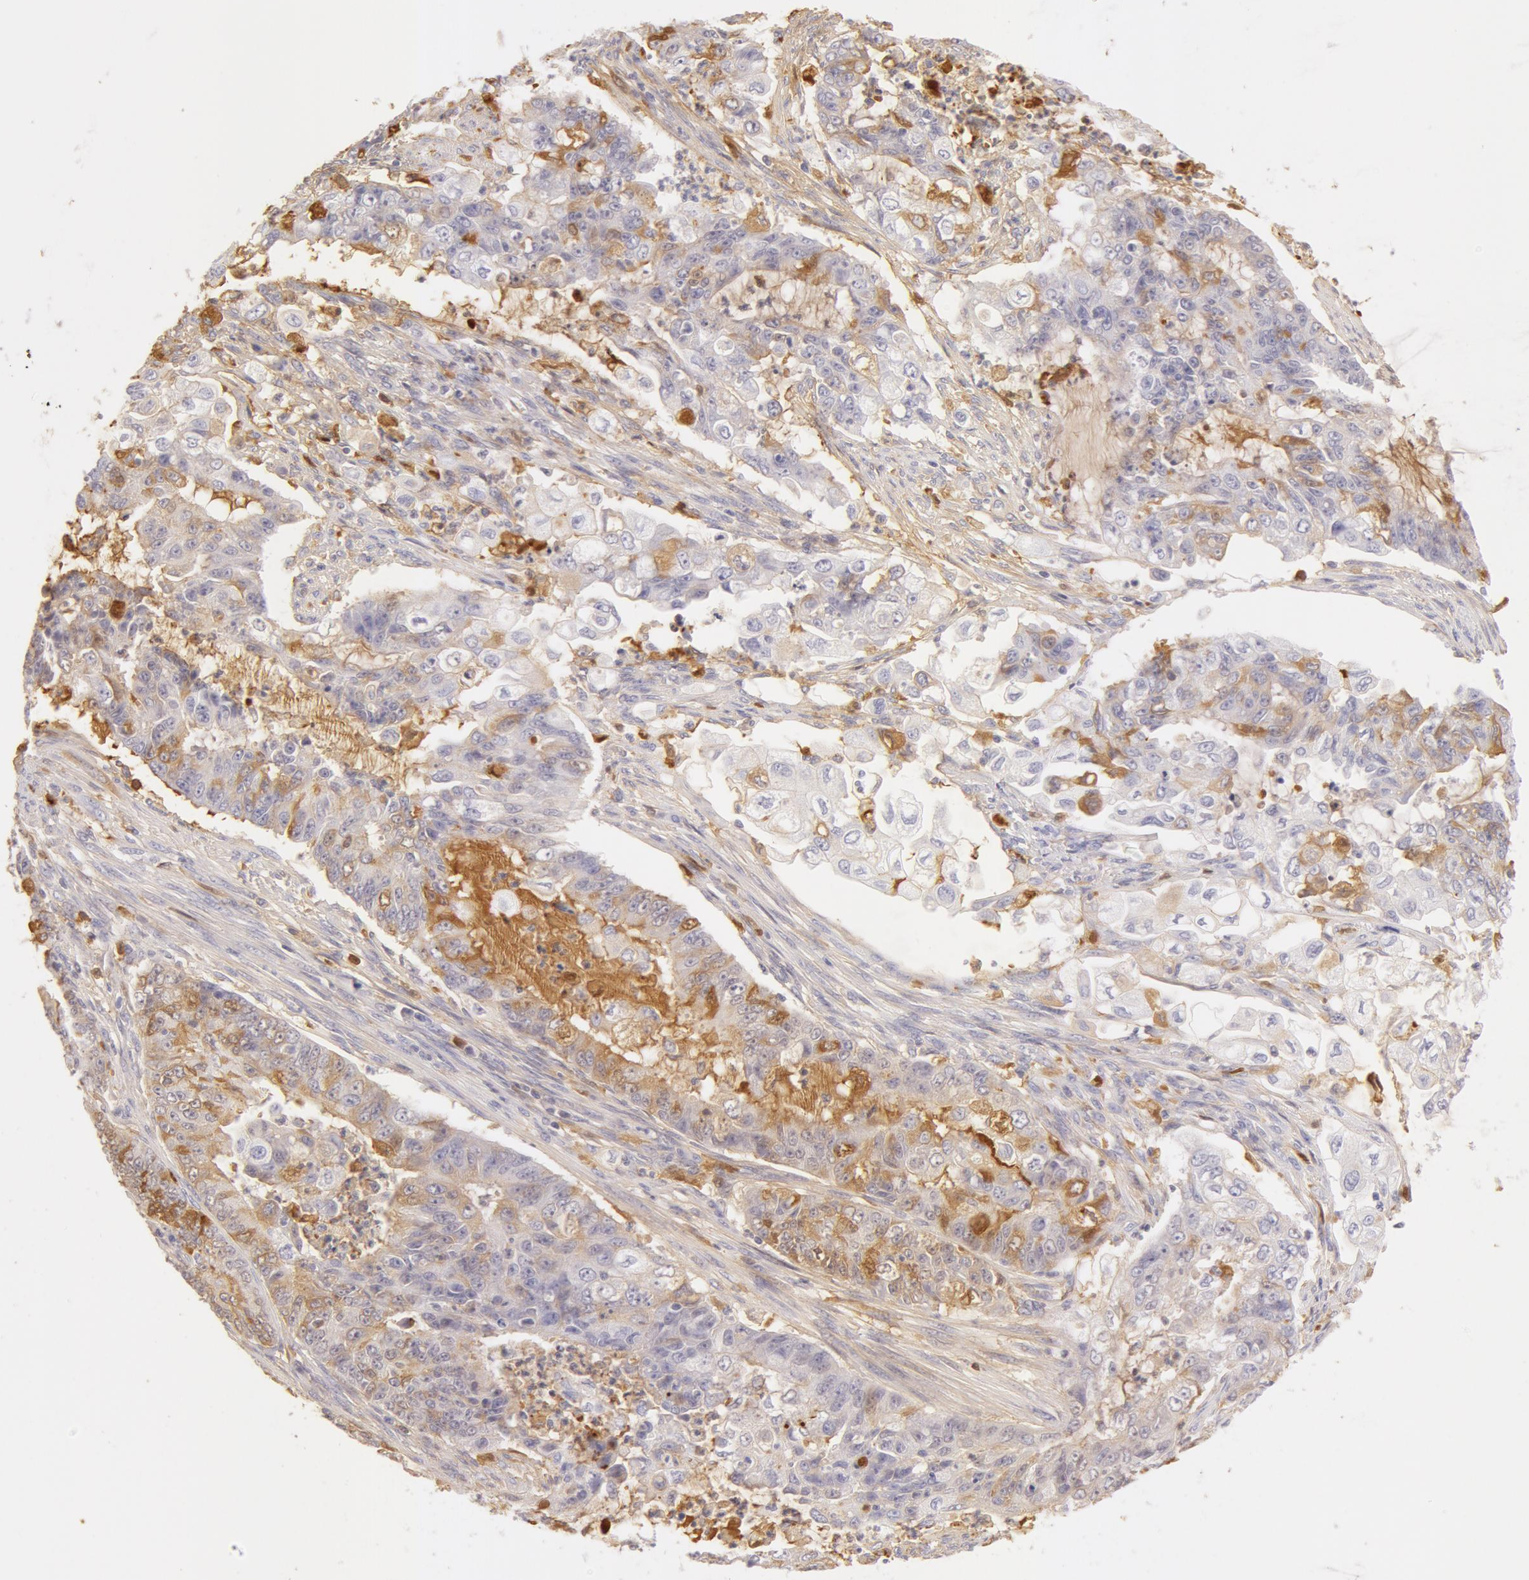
{"staining": {"intensity": "weak", "quantity": "<25%", "location": "cytoplasmic/membranous,nuclear"}, "tissue": "endometrial cancer", "cell_type": "Tumor cells", "image_type": "cancer", "snomed": [{"axis": "morphology", "description": "Adenocarcinoma, NOS"}, {"axis": "topography", "description": "Endometrium"}], "caption": "Human endometrial cancer (adenocarcinoma) stained for a protein using immunohistochemistry displays no positivity in tumor cells.", "gene": "AHSG", "patient": {"sex": "female", "age": 75}}